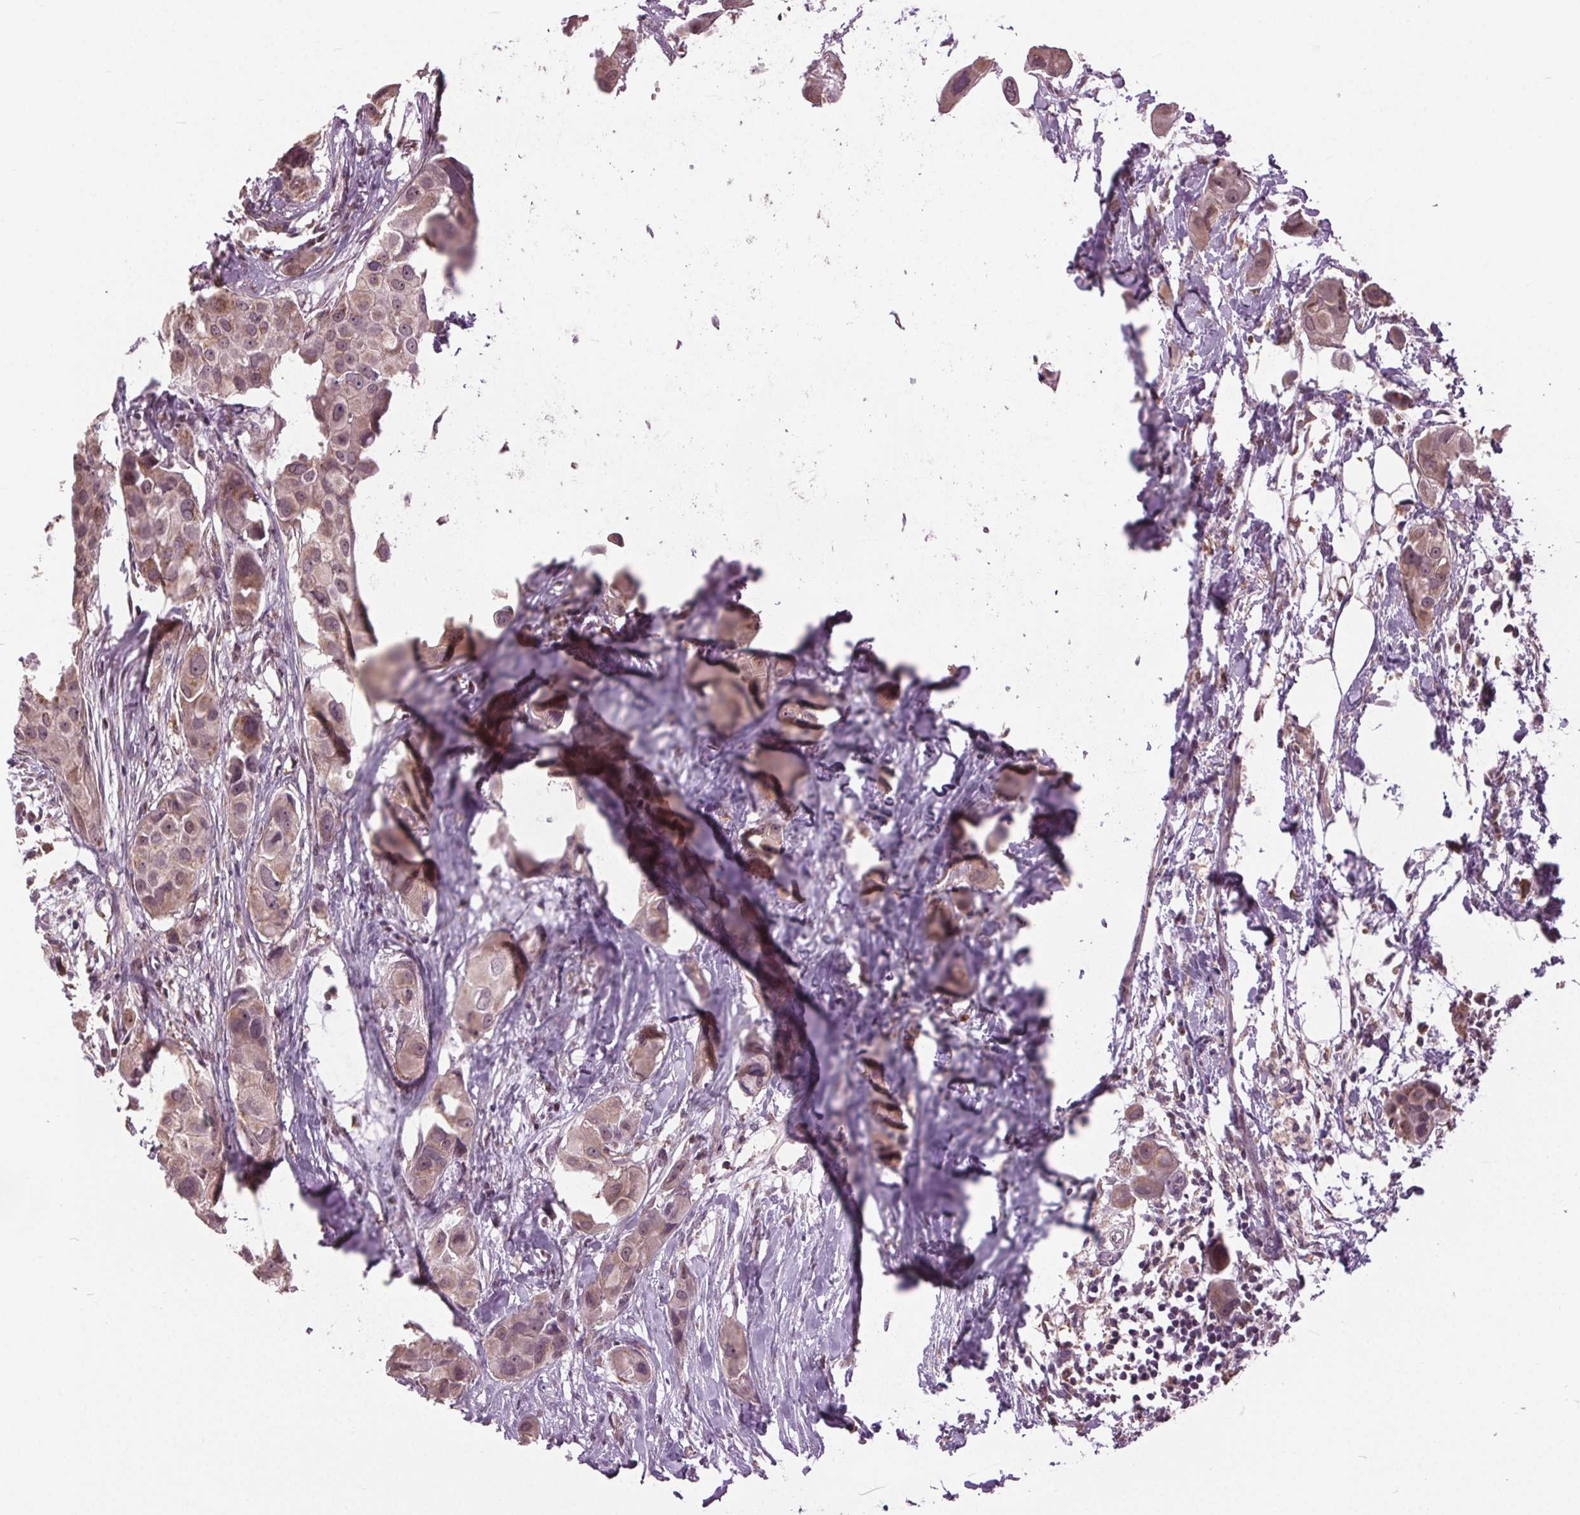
{"staining": {"intensity": "weak", "quantity": ">75%", "location": "cytoplasmic/membranous"}, "tissue": "breast cancer", "cell_type": "Tumor cells", "image_type": "cancer", "snomed": [{"axis": "morphology", "description": "Duct carcinoma"}, {"axis": "topography", "description": "Breast"}], "caption": "IHC staining of intraductal carcinoma (breast), which displays low levels of weak cytoplasmic/membranous positivity in about >75% of tumor cells indicating weak cytoplasmic/membranous protein expression. The staining was performed using DAB (3,3'-diaminobenzidine) (brown) for protein detection and nuclei were counterstained in hematoxylin (blue).", "gene": "BSDC1", "patient": {"sex": "female", "age": 38}}